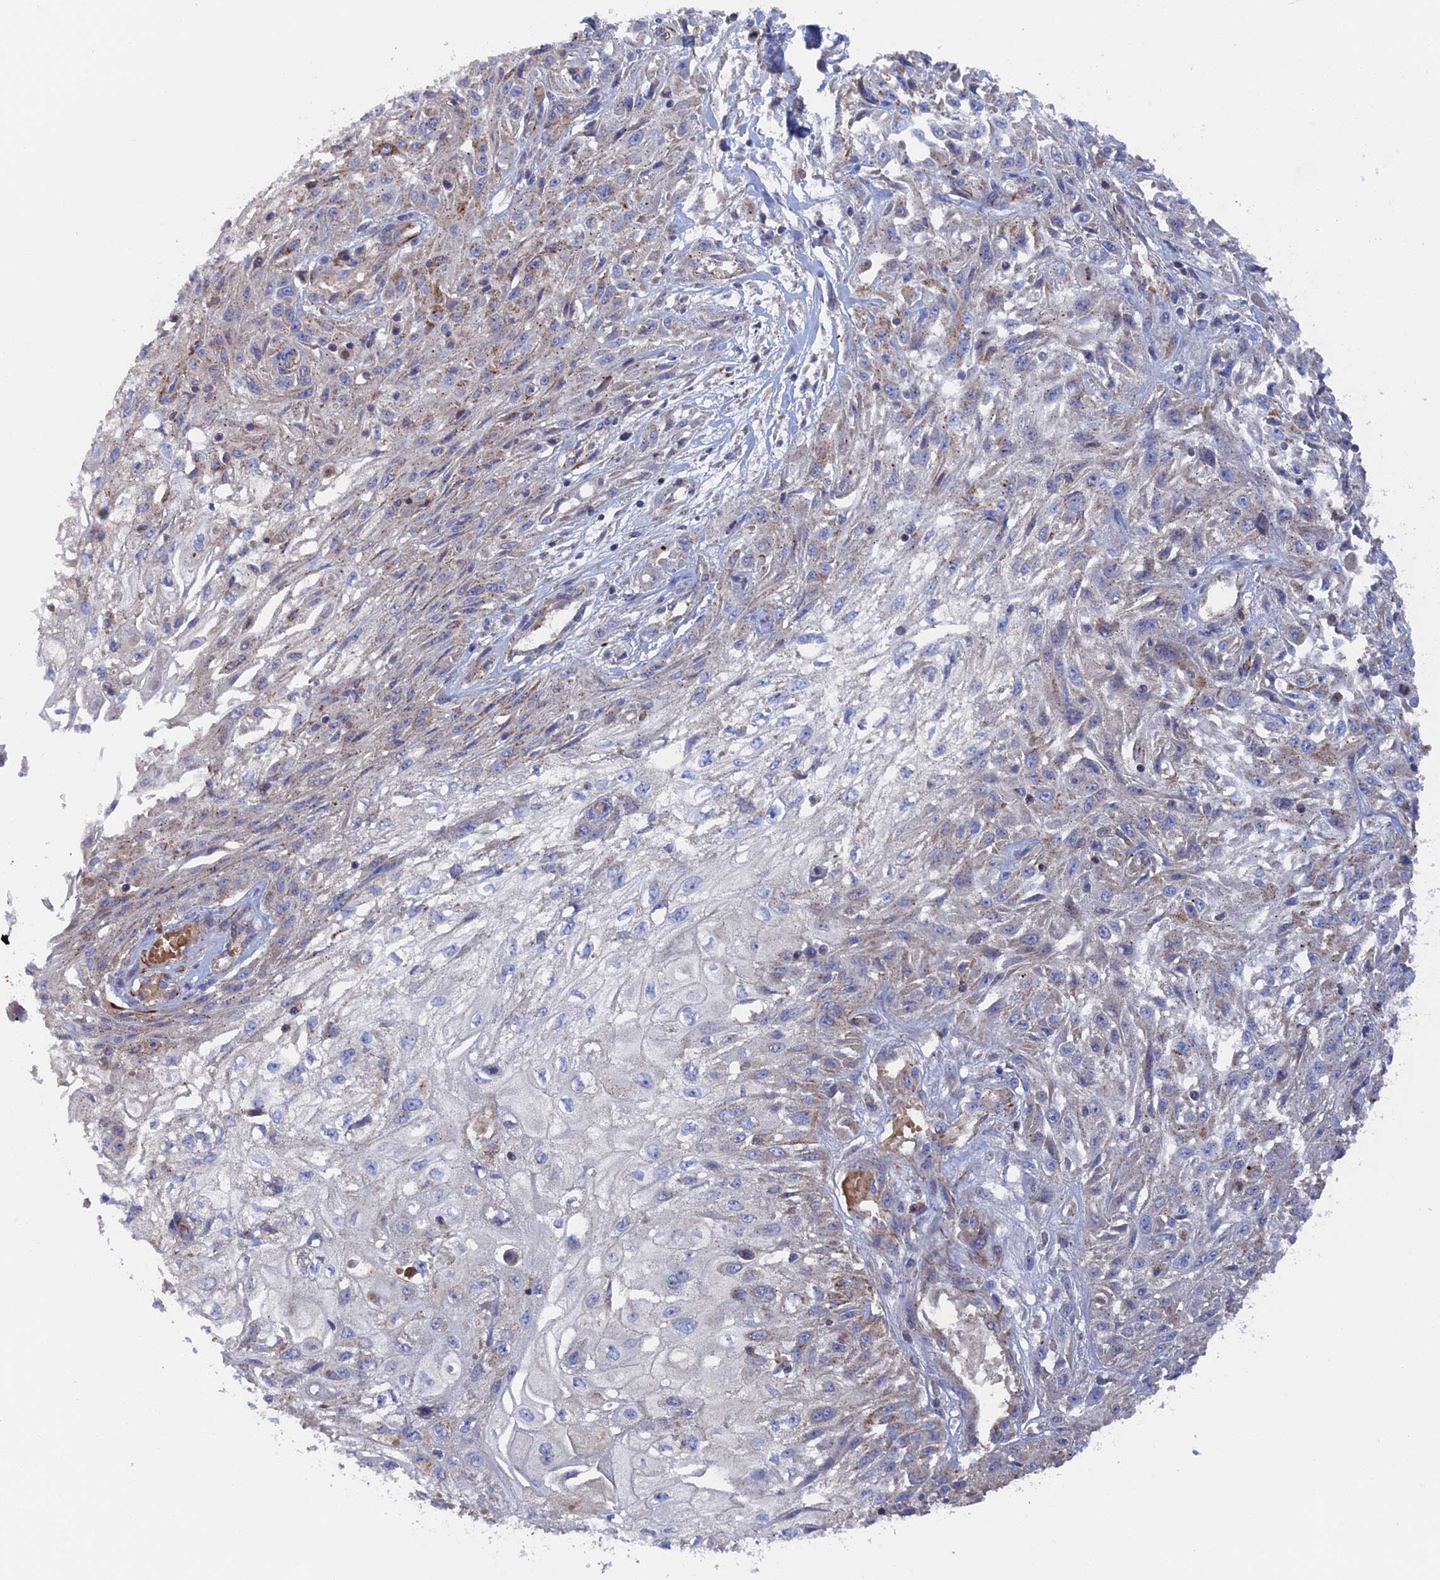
{"staining": {"intensity": "weak", "quantity": "<25%", "location": "cytoplasmic/membranous"}, "tissue": "skin cancer", "cell_type": "Tumor cells", "image_type": "cancer", "snomed": [{"axis": "morphology", "description": "Squamous cell carcinoma, NOS"}, {"axis": "morphology", "description": "Squamous cell carcinoma, metastatic, NOS"}, {"axis": "topography", "description": "Skin"}, {"axis": "topography", "description": "Lymph node"}], "caption": "Immunohistochemistry image of skin cancer (squamous cell carcinoma) stained for a protein (brown), which exhibits no positivity in tumor cells.", "gene": "SMG9", "patient": {"sex": "male", "age": 75}}